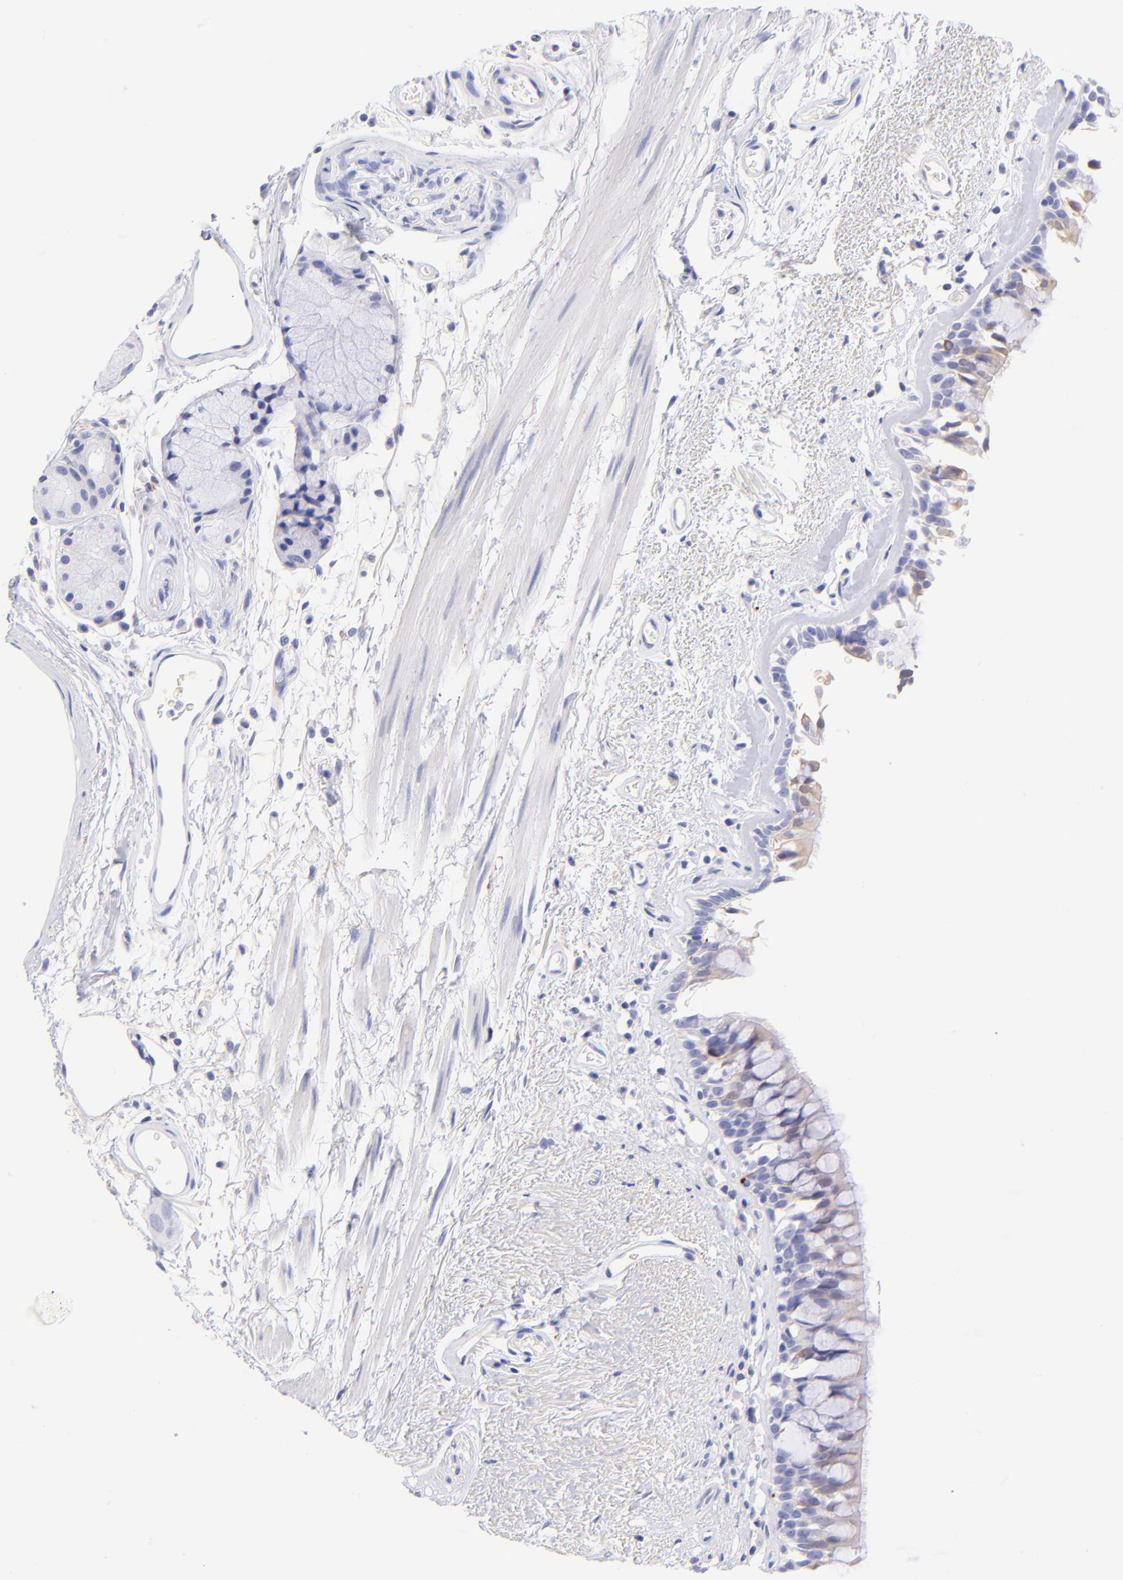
{"staining": {"intensity": "weak", "quantity": "<25%", "location": "cytoplasmic/membranous"}, "tissue": "bronchus", "cell_type": "Respiratory epithelial cells", "image_type": "normal", "snomed": [{"axis": "morphology", "description": "Normal tissue, NOS"}, {"axis": "morphology", "description": "Adenocarcinoma, NOS"}, {"axis": "topography", "description": "Bronchus"}, {"axis": "topography", "description": "Lung"}], "caption": "The IHC micrograph has no significant expression in respiratory epithelial cells of bronchus.", "gene": "RAB3B", "patient": {"sex": "male", "age": 71}}